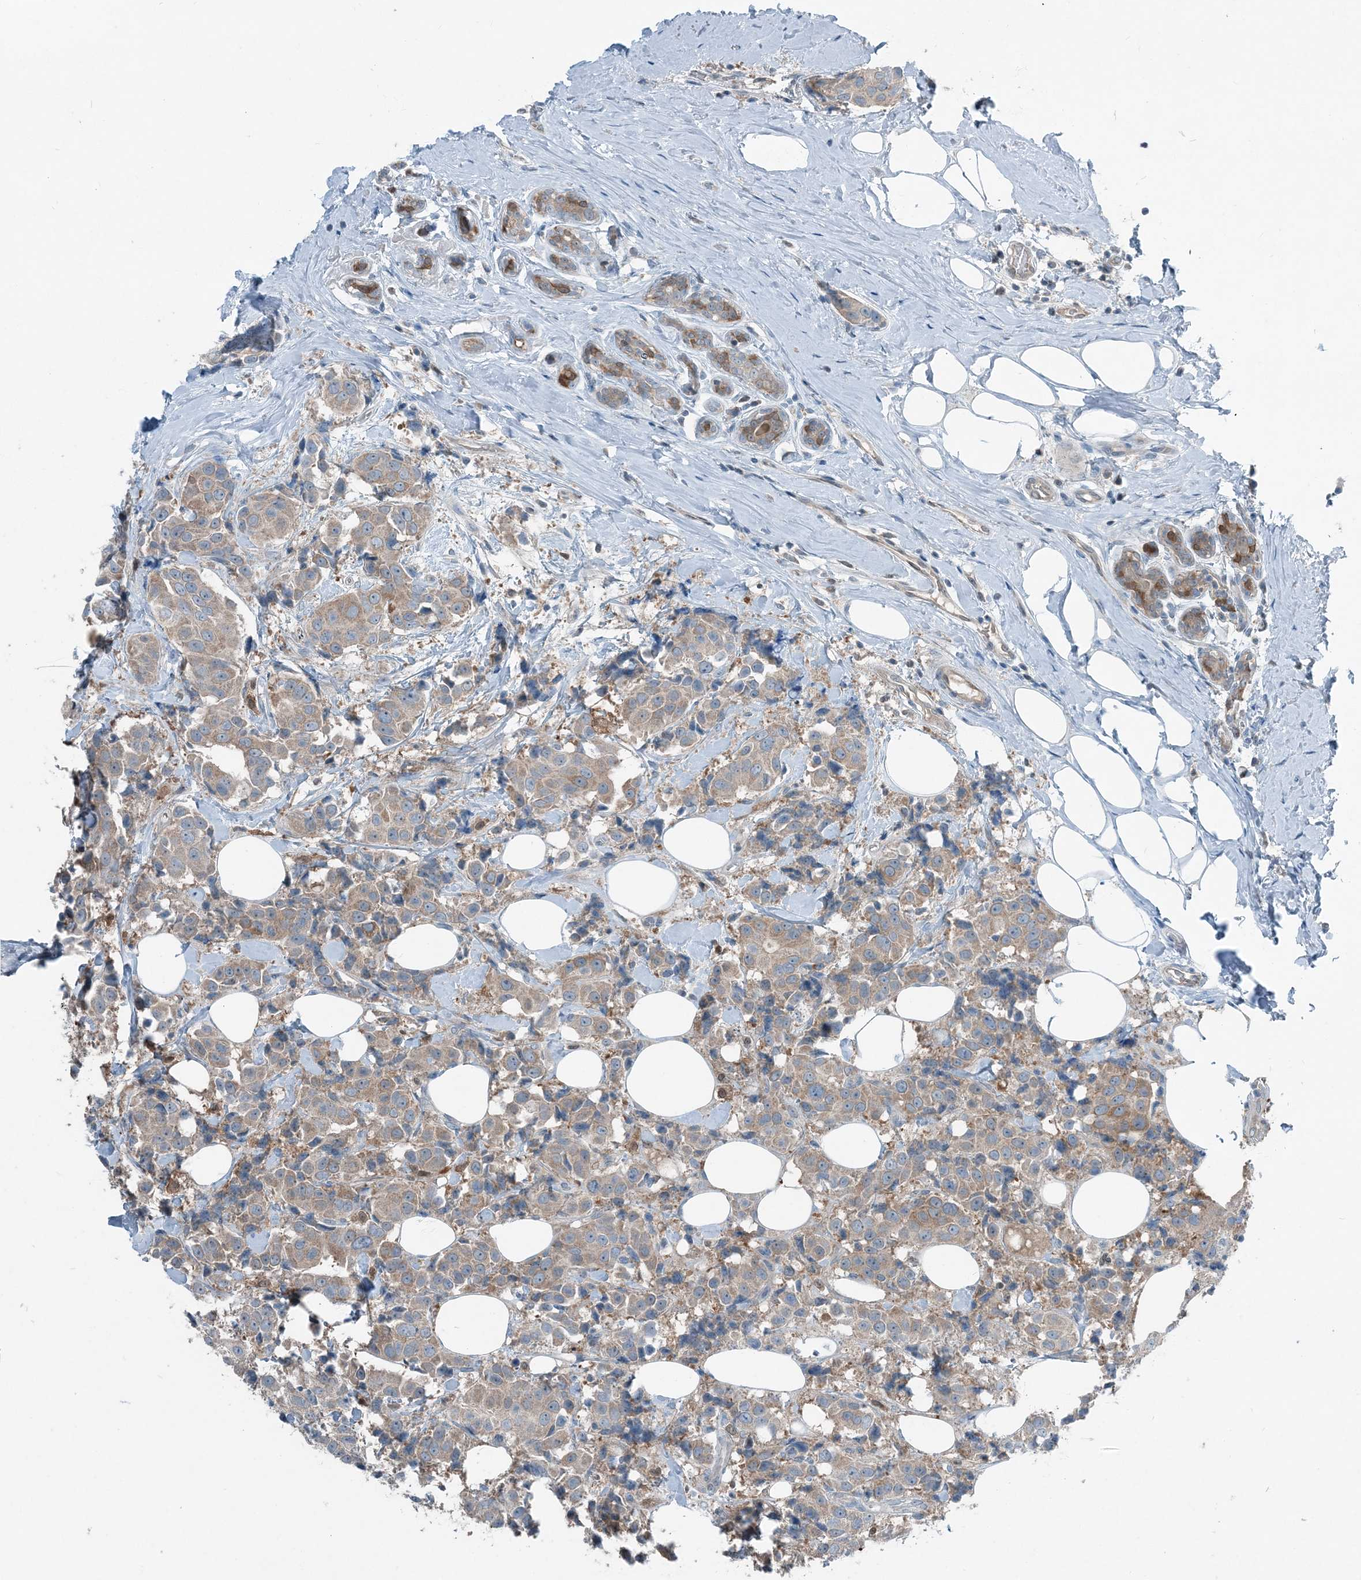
{"staining": {"intensity": "weak", "quantity": ">75%", "location": "cytoplasmic/membranous"}, "tissue": "breast cancer", "cell_type": "Tumor cells", "image_type": "cancer", "snomed": [{"axis": "morphology", "description": "Normal tissue, NOS"}, {"axis": "morphology", "description": "Duct carcinoma"}, {"axis": "topography", "description": "Breast"}], "caption": "Weak cytoplasmic/membranous protein positivity is present in approximately >75% of tumor cells in invasive ductal carcinoma (breast).", "gene": "ARMH1", "patient": {"sex": "female", "age": 39}}